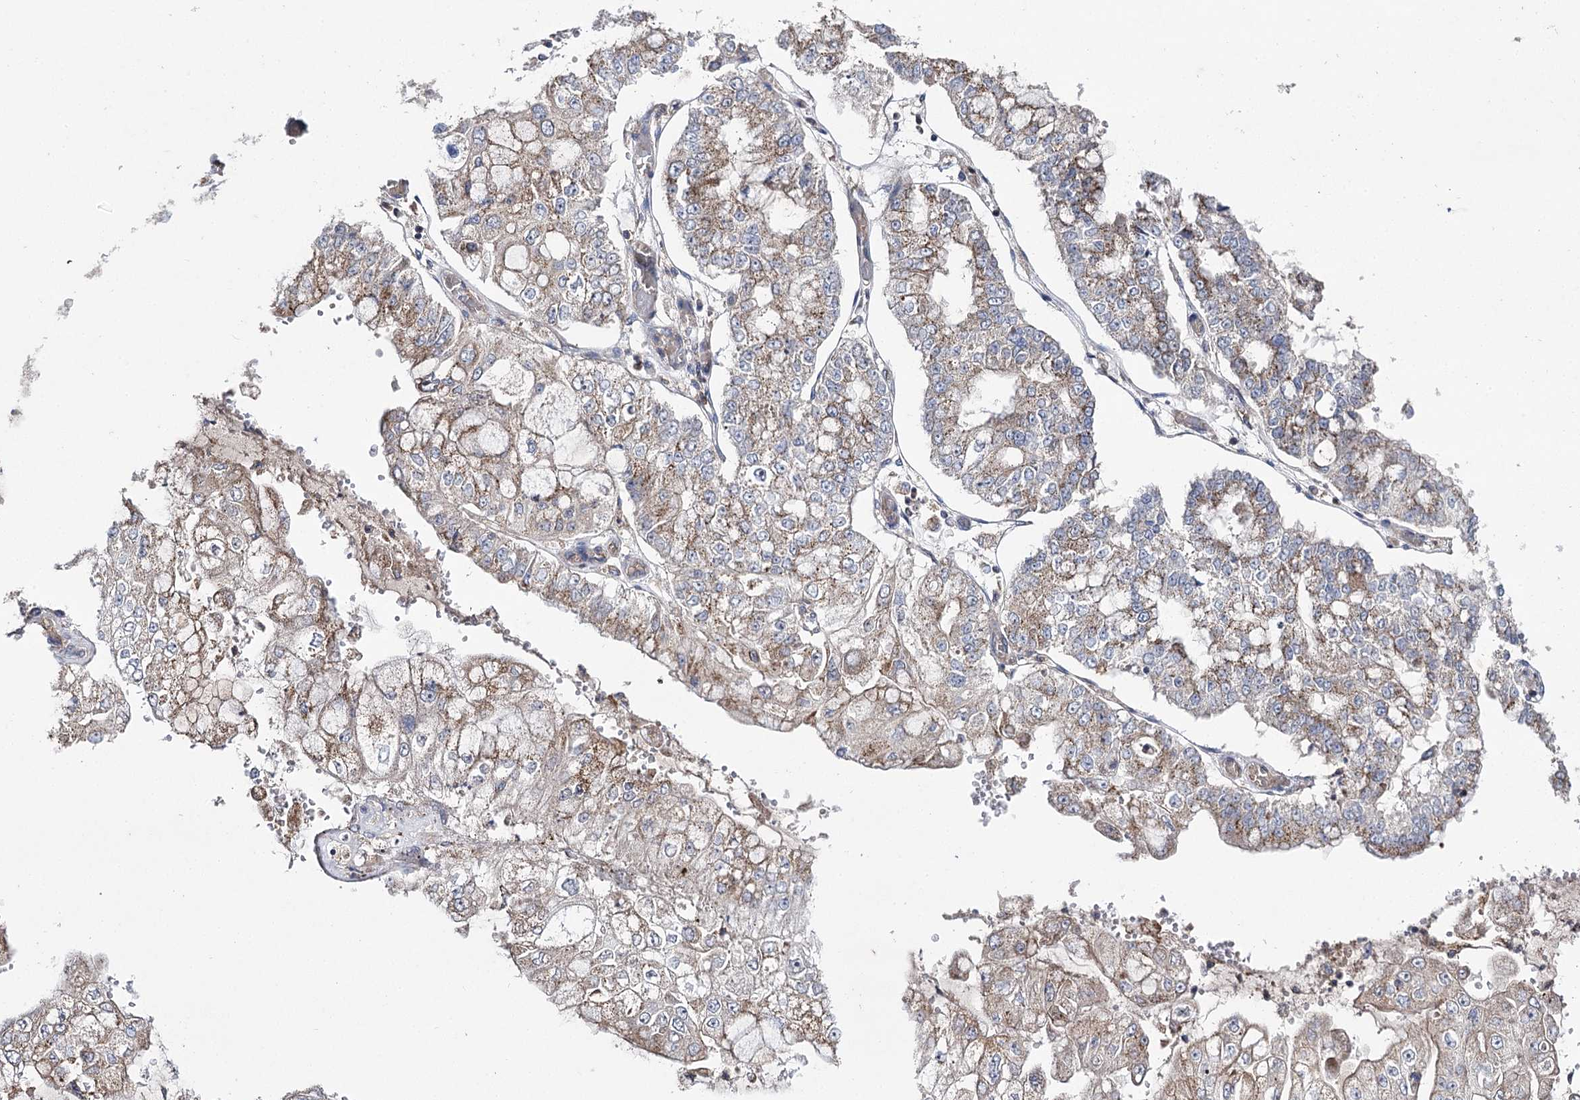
{"staining": {"intensity": "moderate", "quantity": ">75%", "location": "cytoplasmic/membranous"}, "tissue": "stomach cancer", "cell_type": "Tumor cells", "image_type": "cancer", "snomed": [{"axis": "morphology", "description": "Adenocarcinoma, NOS"}, {"axis": "topography", "description": "Stomach"}], "caption": "A brown stain shows moderate cytoplasmic/membranous positivity of a protein in human adenocarcinoma (stomach) tumor cells.", "gene": "AURKC", "patient": {"sex": "male", "age": 76}}